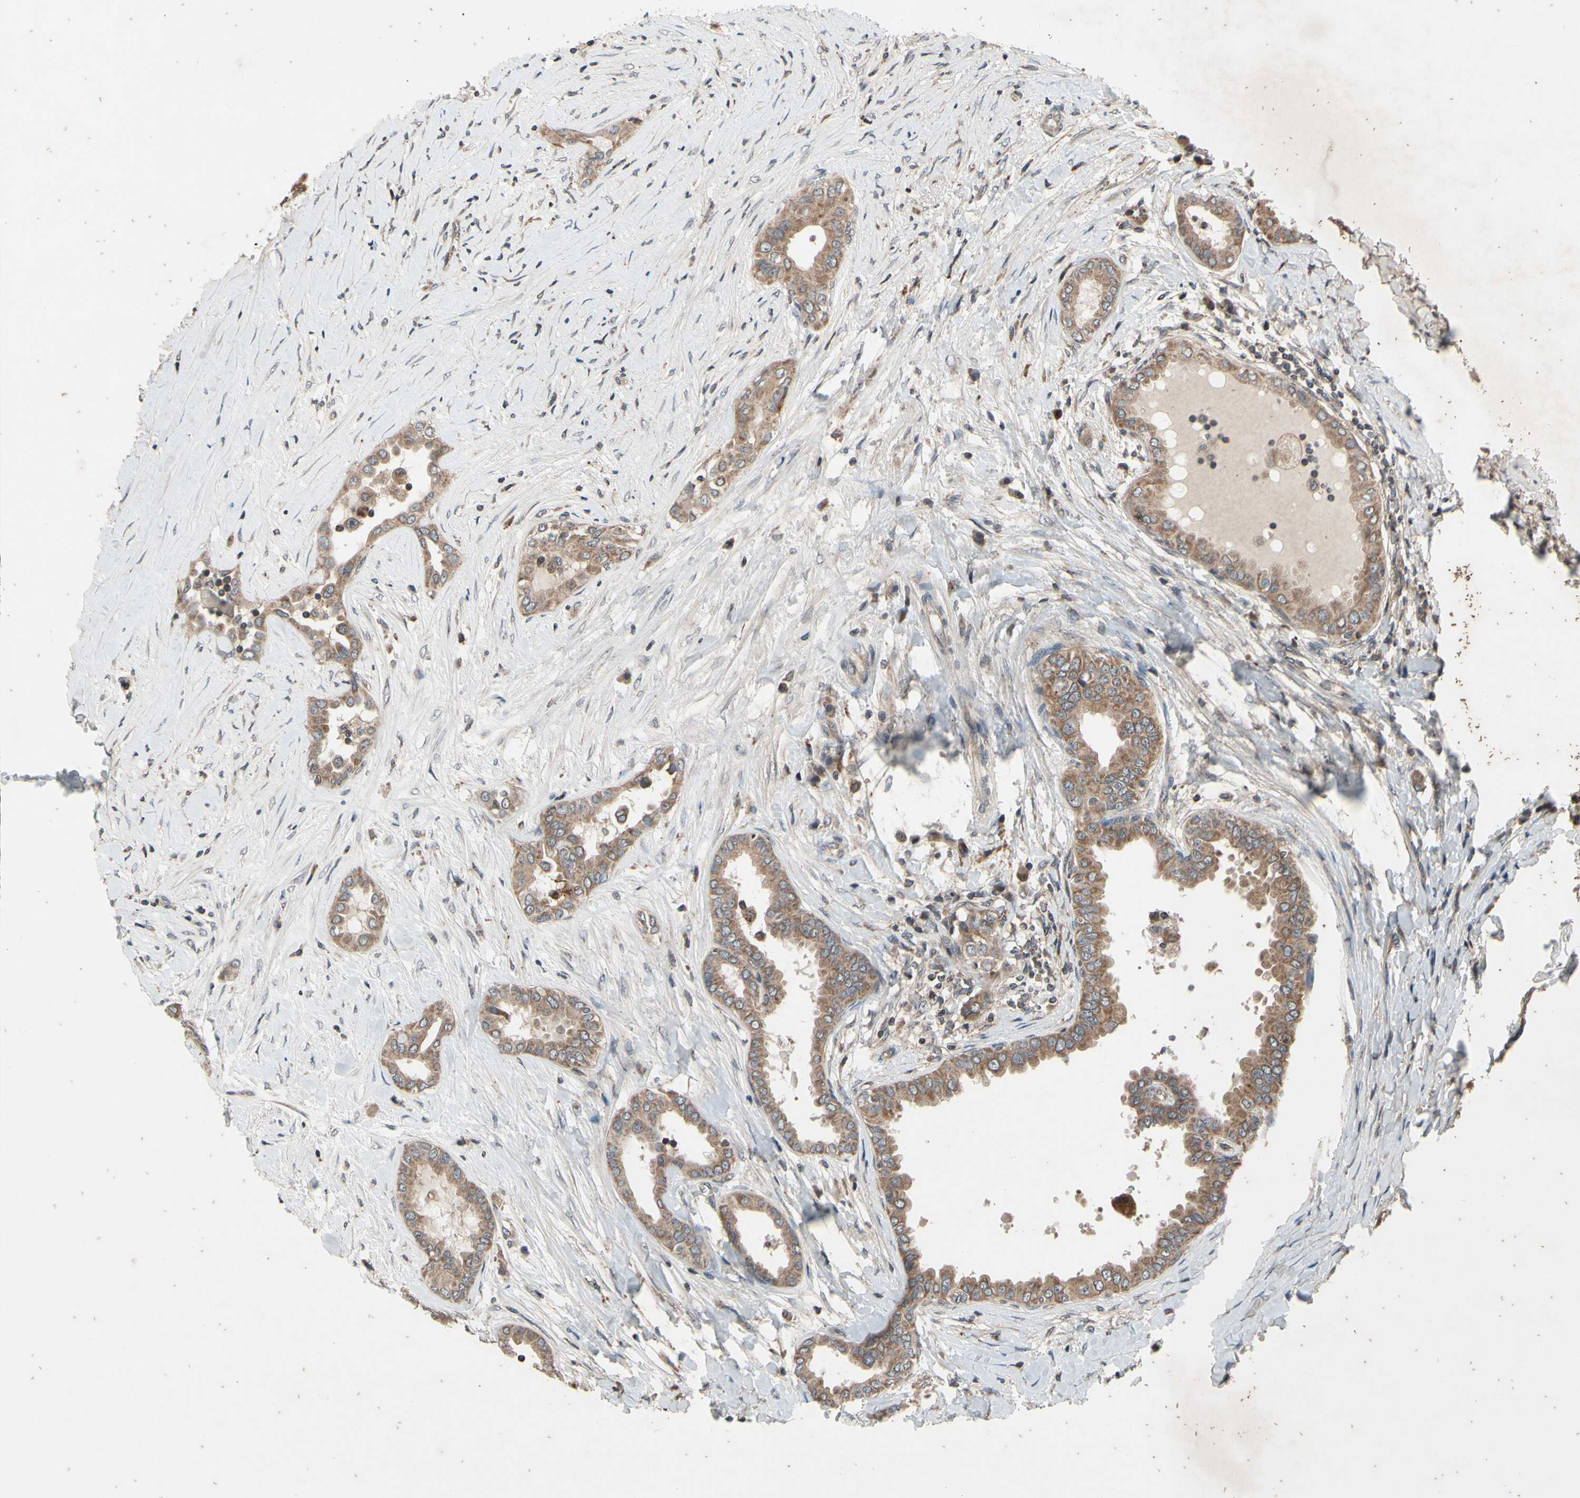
{"staining": {"intensity": "moderate", "quantity": ">75%", "location": "cytoplasmic/membranous"}, "tissue": "thyroid cancer", "cell_type": "Tumor cells", "image_type": "cancer", "snomed": [{"axis": "morphology", "description": "Papillary adenocarcinoma, NOS"}, {"axis": "topography", "description": "Thyroid gland"}], "caption": "The histopathology image shows a brown stain indicating the presence of a protein in the cytoplasmic/membranous of tumor cells in thyroid papillary adenocarcinoma.", "gene": "MBTPS2", "patient": {"sex": "male", "age": 33}}